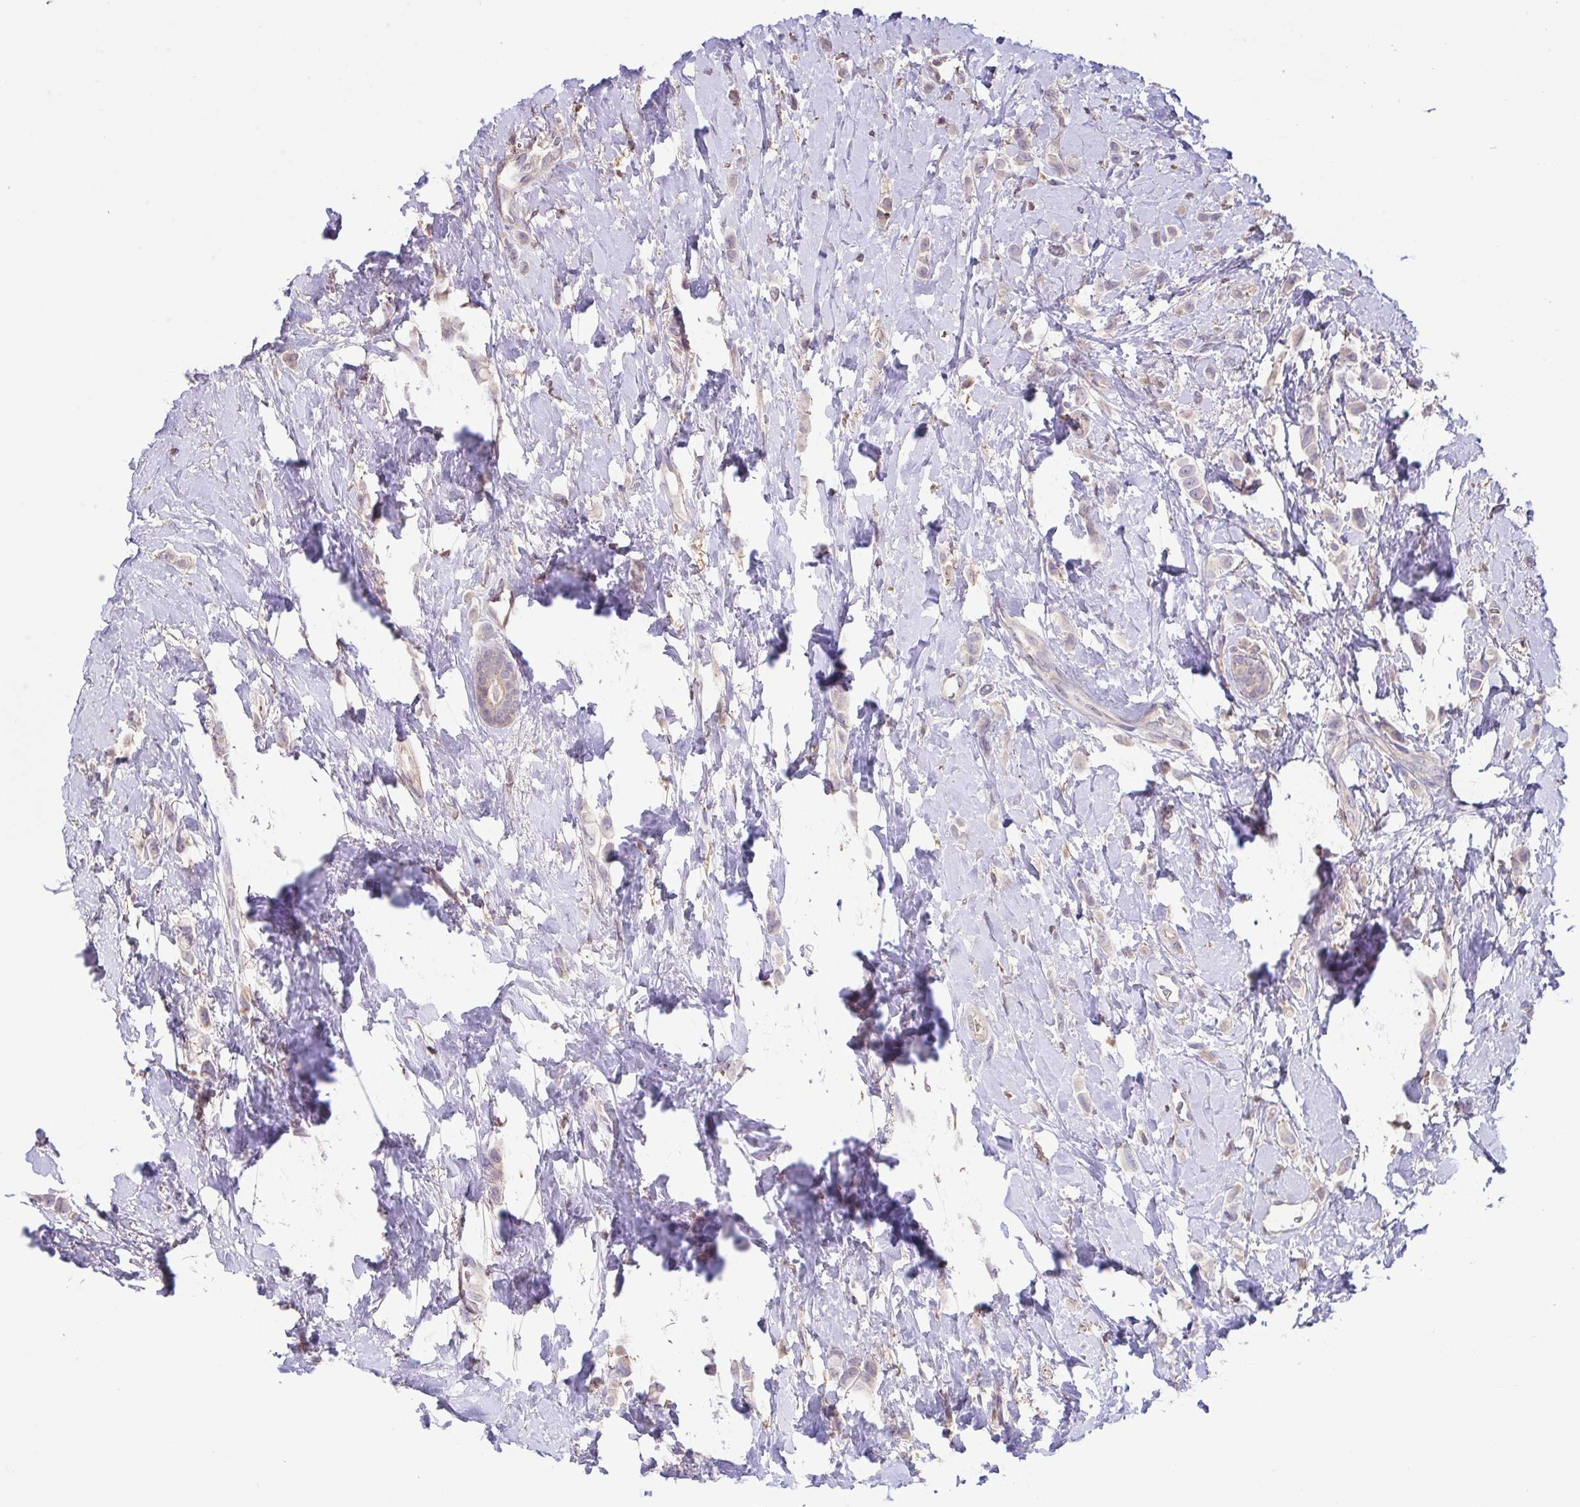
{"staining": {"intensity": "negative", "quantity": "none", "location": "none"}, "tissue": "breast cancer", "cell_type": "Tumor cells", "image_type": "cancer", "snomed": [{"axis": "morphology", "description": "Lobular carcinoma"}, {"axis": "topography", "description": "Breast"}], "caption": "Immunohistochemistry of breast cancer displays no staining in tumor cells.", "gene": "ACTRT2", "patient": {"sex": "female", "age": 66}}